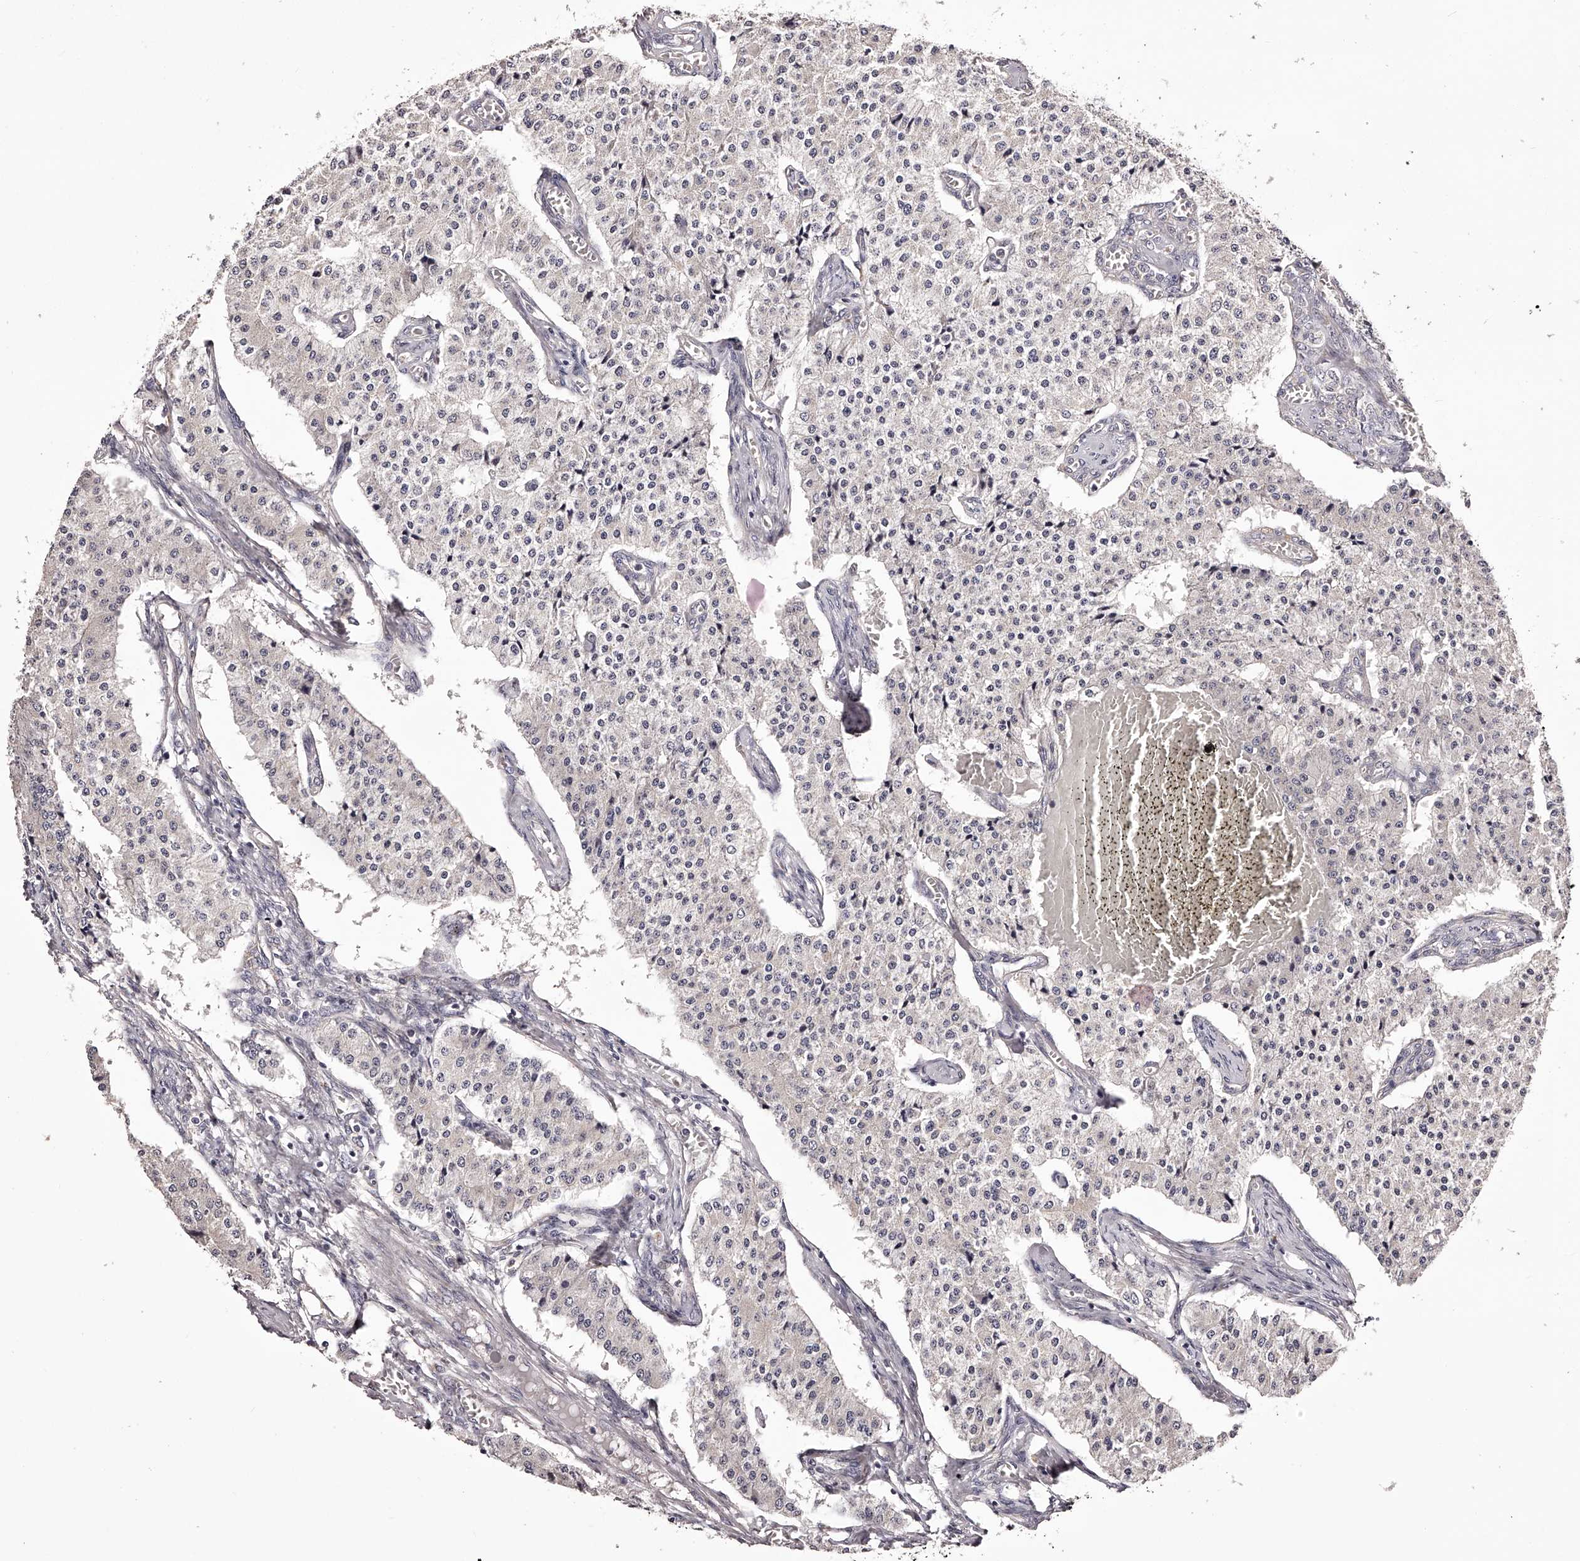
{"staining": {"intensity": "negative", "quantity": "none", "location": "none"}, "tissue": "carcinoid", "cell_type": "Tumor cells", "image_type": "cancer", "snomed": [{"axis": "morphology", "description": "Carcinoid, malignant, NOS"}, {"axis": "topography", "description": "Colon"}], "caption": "Photomicrograph shows no protein positivity in tumor cells of carcinoid (malignant) tissue.", "gene": "ODF2L", "patient": {"sex": "female", "age": 52}}